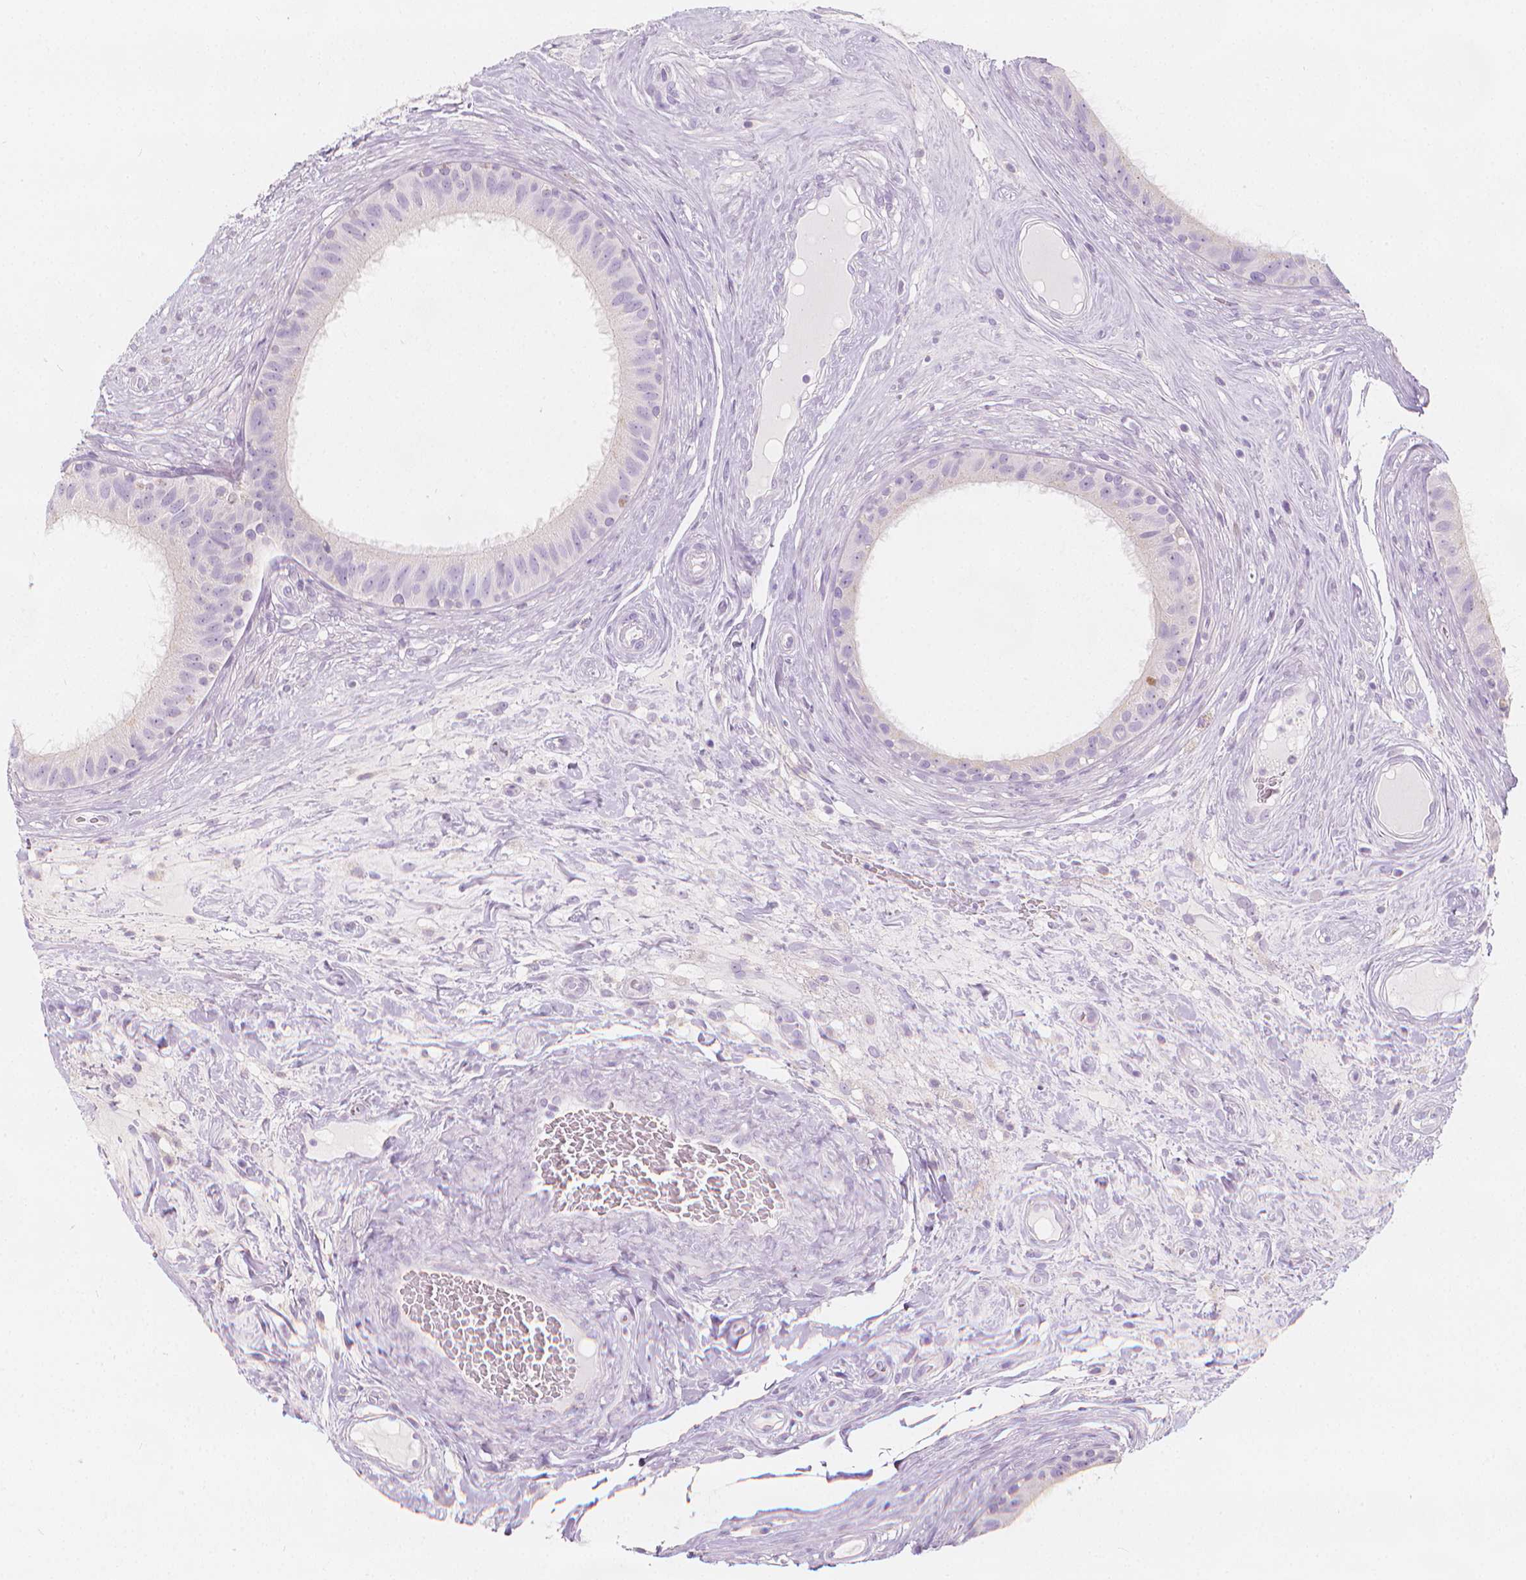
{"staining": {"intensity": "negative", "quantity": "none", "location": "none"}, "tissue": "epididymis", "cell_type": "Glandular cells", "image_type": "normal", "snomed": [{"axis": "morphology", "description": "Normal tissue, NOS"}, {"axis": "topography", "description": "Epididymis"}], "caption": "High power microscopy micrograph of an immunohistochemistry image of unremarkable epididymis, revealing no significant expression in glandular cells.", "gene": "RBFOX1", "patient": {"sex": "male", "age": 59}}